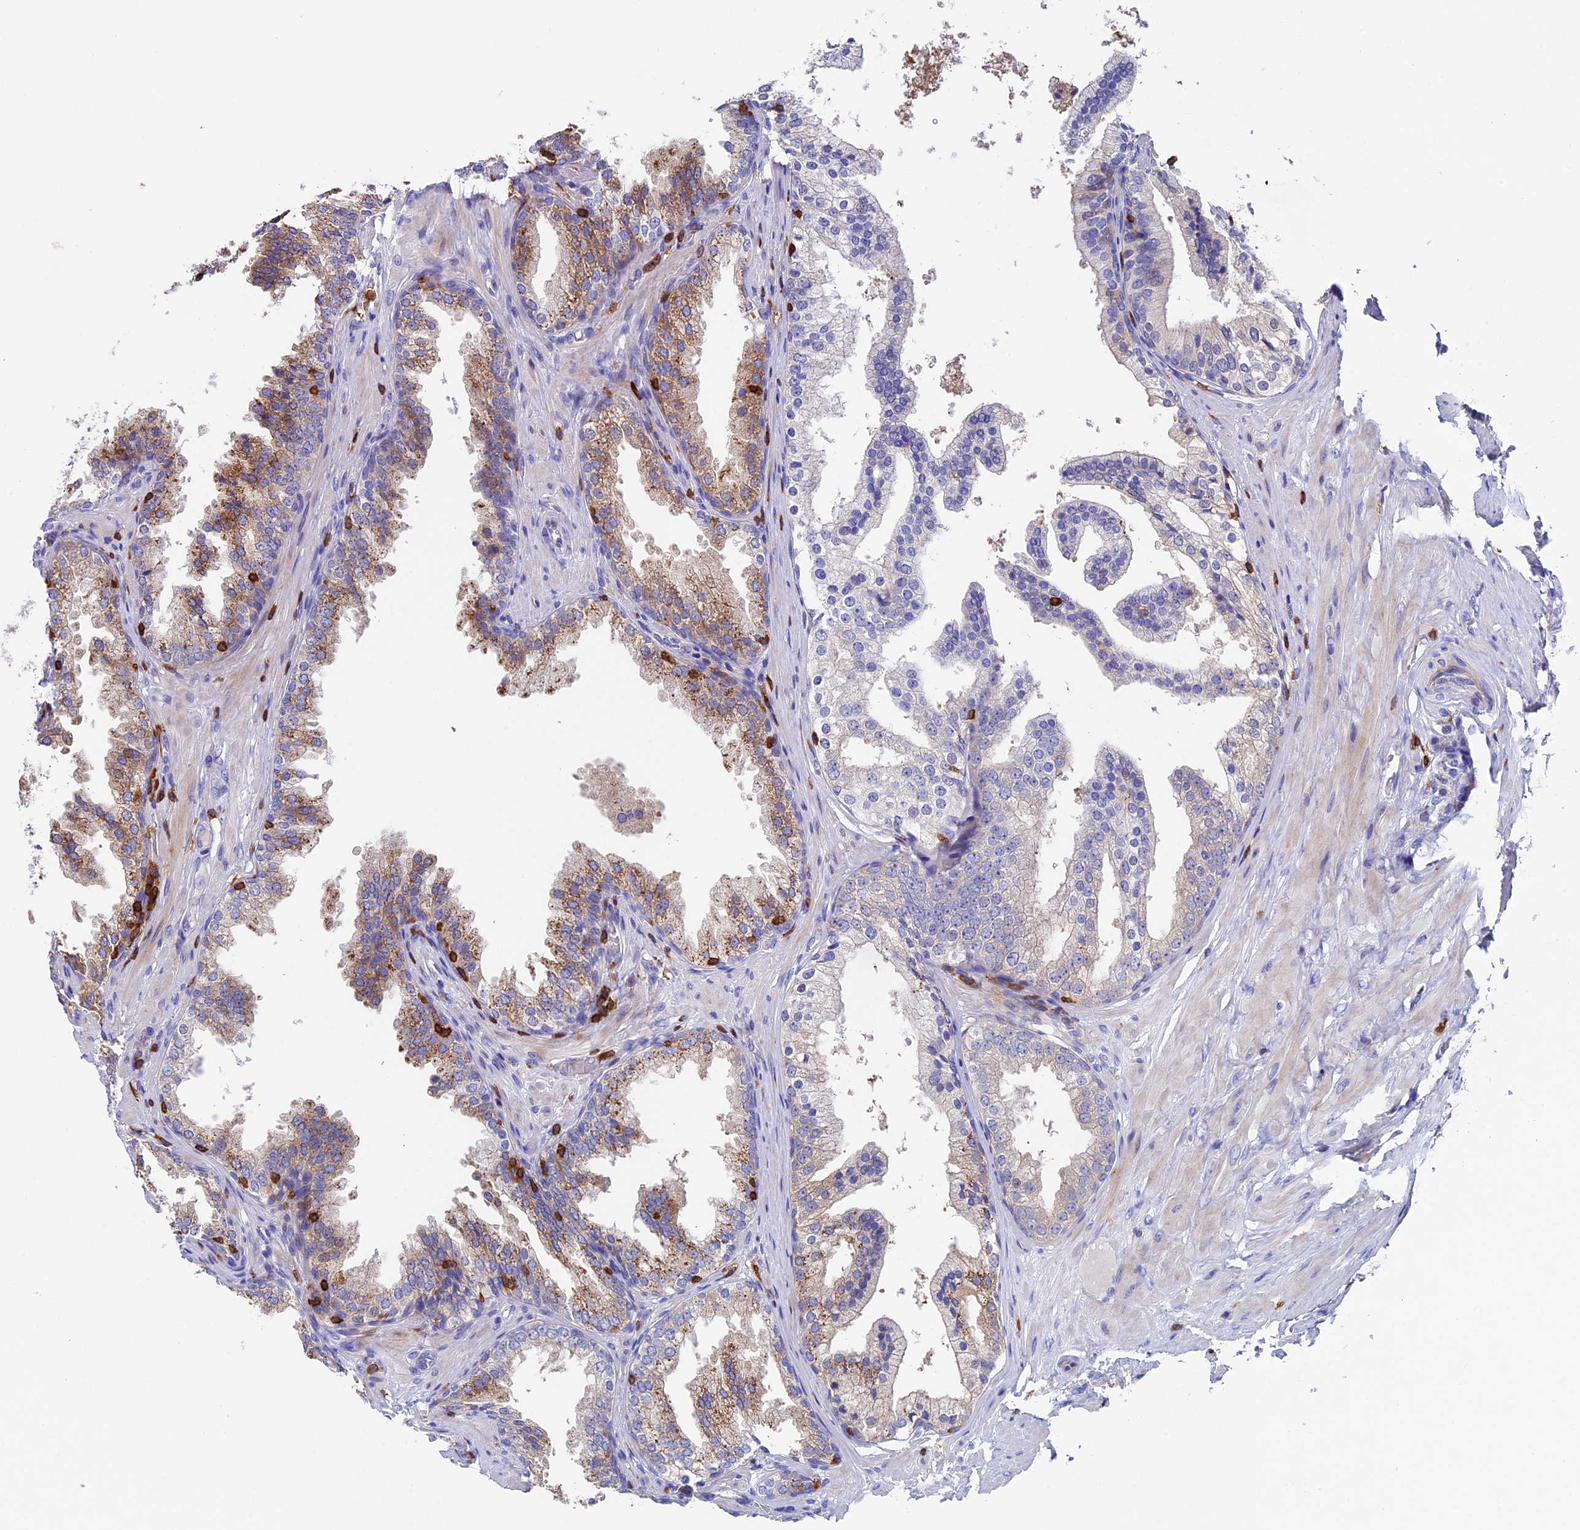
{"staining": {"intensity": "moderate", "quantity": "25%-75%", "location": "cytoplasmic/membranous"}, "tissue": "prostate", "cell_type": "Glandular cells", "image_type": "normal", "snomed": [{"axis": "morphology", "description": "Normal tissue, NOS"}, {"axis": "topography", "description": "Prostate"}], "caption": "Protein expression analysis of benign prostate reveals moderate cytoplasmic/membranous staining in approximately 25%-75% of glandular cells. The protein is shown in brown color, while the nuclei are stained blue.", "gene": "ADAT1", "patient": {"sex": "male", "age": 60}}